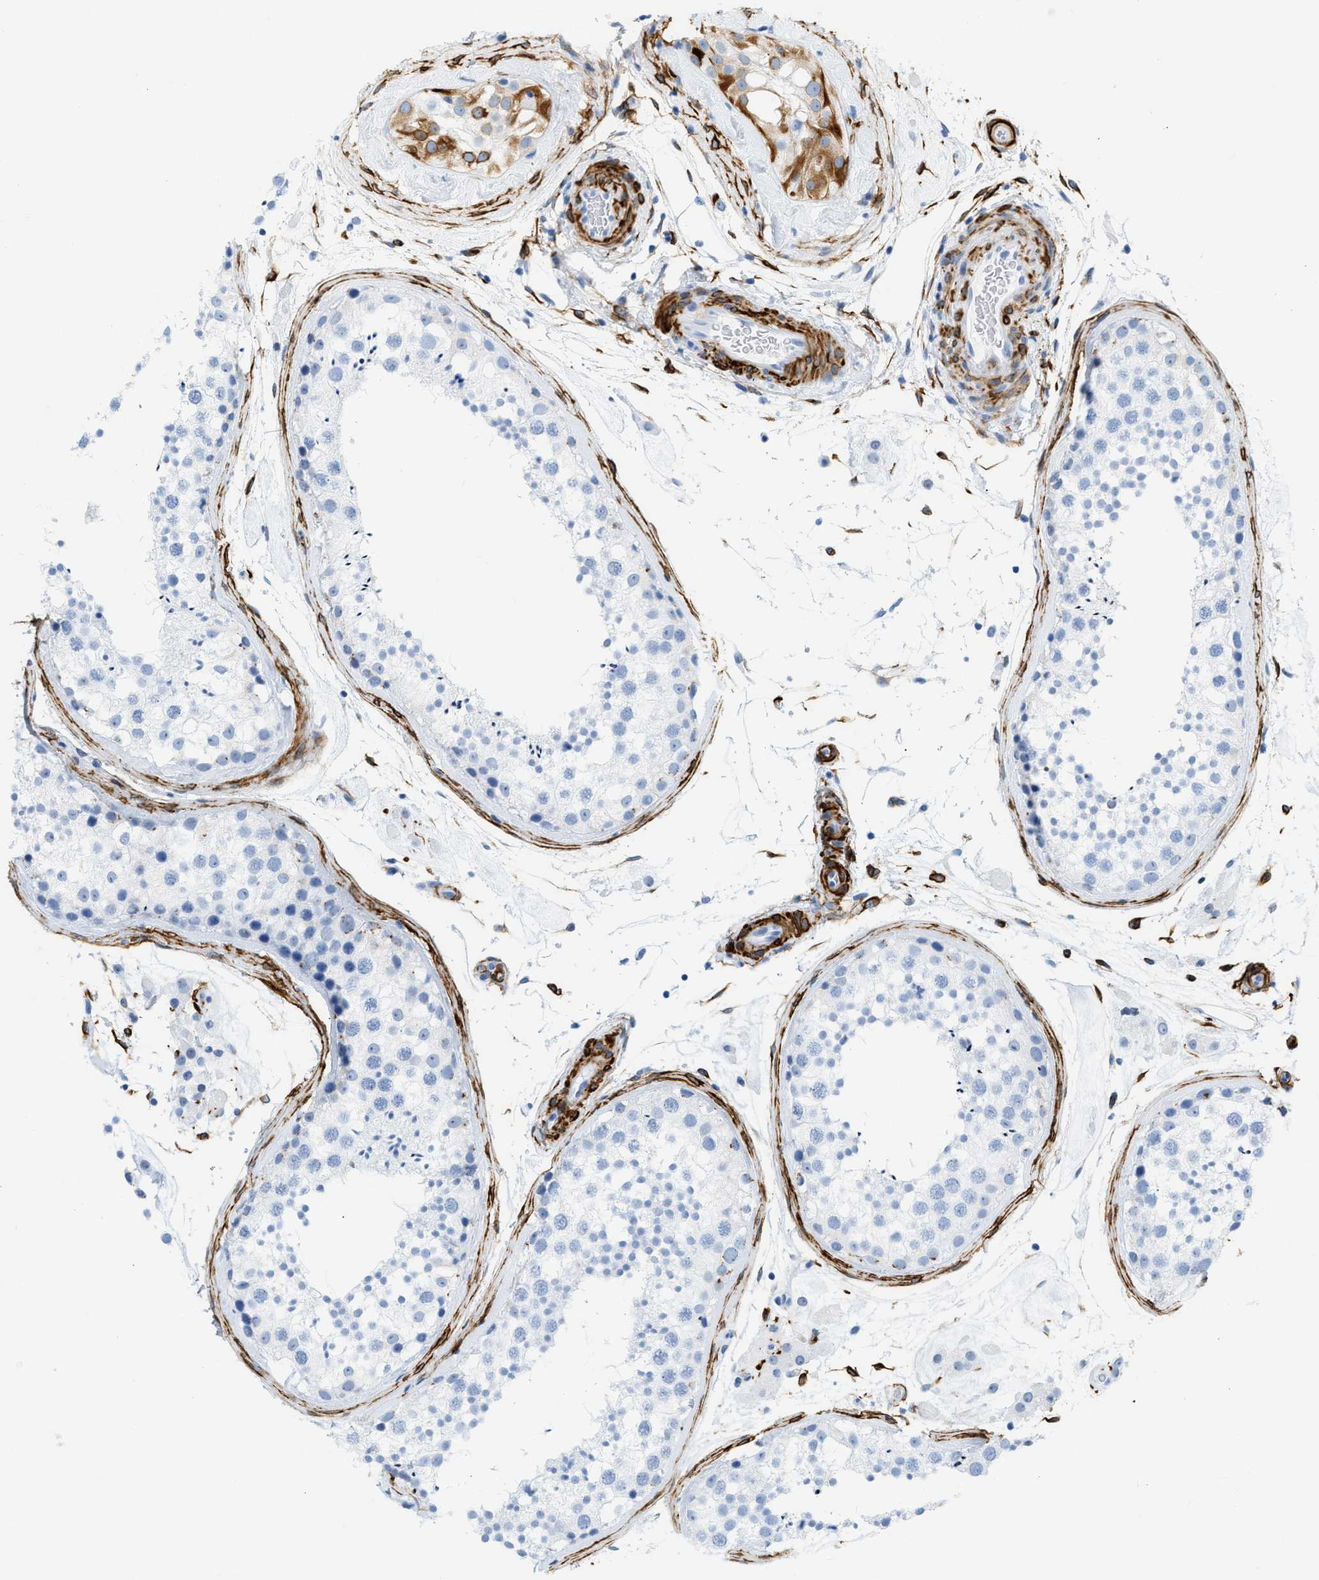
{"staining": {"intensity": "negative", "quantity": "none", "location": "none"}, "tissue": "testis", "cell_type": "Cells in seminiferous ducts", "image_type": "normal", "snomed": [{"axis": "morphology", "description": "Normal tissue, NOS"}, {"axis": "topography", "description": "Testis"}], "caption": "Immunohistochemistry of unremarkable testis demonstrates no staining in cells in seminiferous ducts. The staining is performed using DAB (3,3'-diaminobenzidine) brown chromogen with nuclei counter-stained in using hematoxylin.", "gene": "DES", "patient": {"sex": "male", "age": 46}}